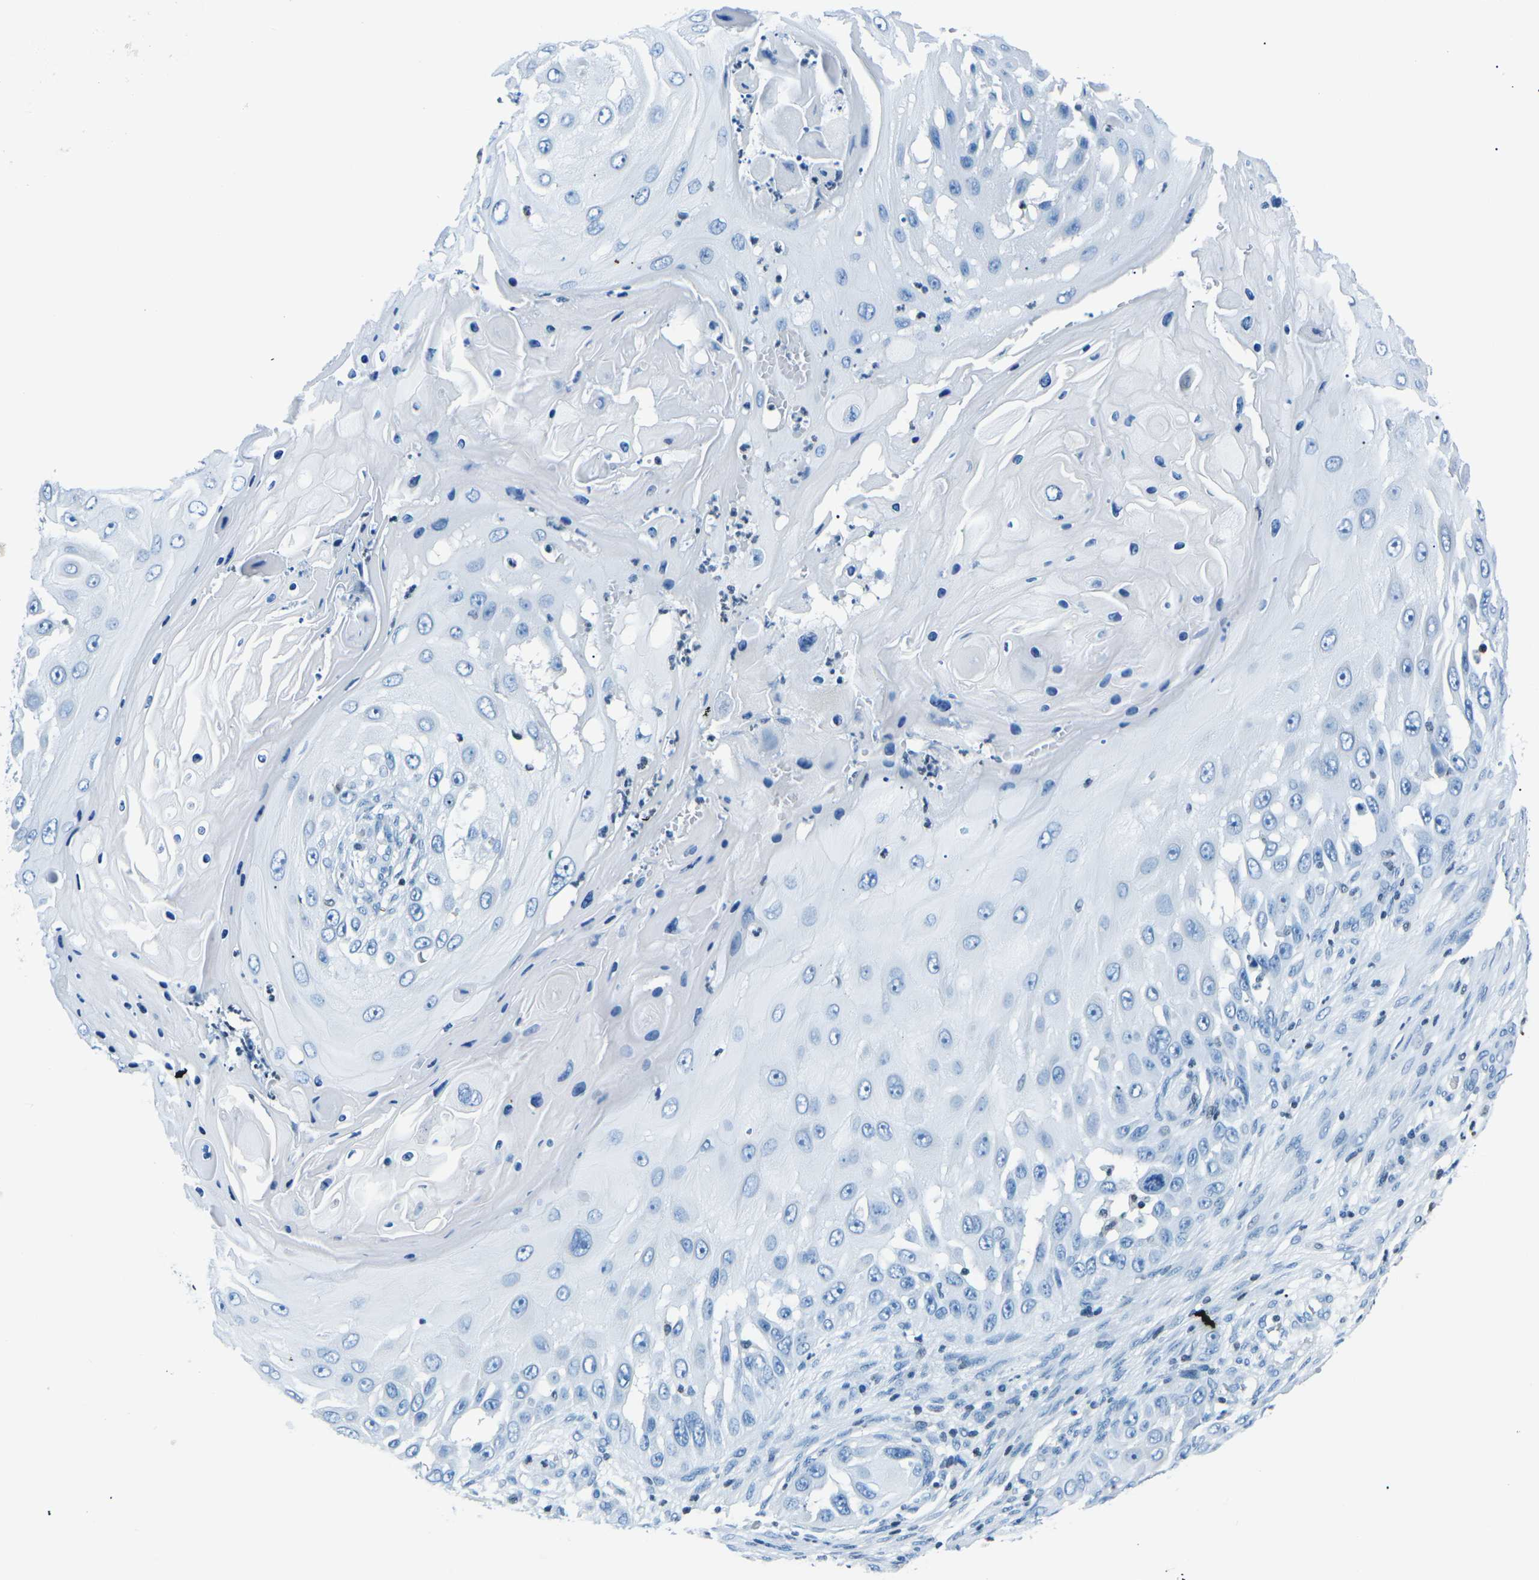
{"staining": {"intensity": "negative", "quantity": "none", "location": "none"}, "tissue": "skin cancer", "cell_type": "Tumor cells", "image_type": "cancer", "snomed": [{"axis": "morphology", "description": "Squamous cell carcinoma, NOS"}, {"axis": "topography", "description": "Skin"}], "caption": "Squamous cell carcinoma (skin) stained for a protein using immunohistochemistry reveals no expression tumor cells.", "gene": "CELF2", "patient": {"sex": "female", "age": 44}}